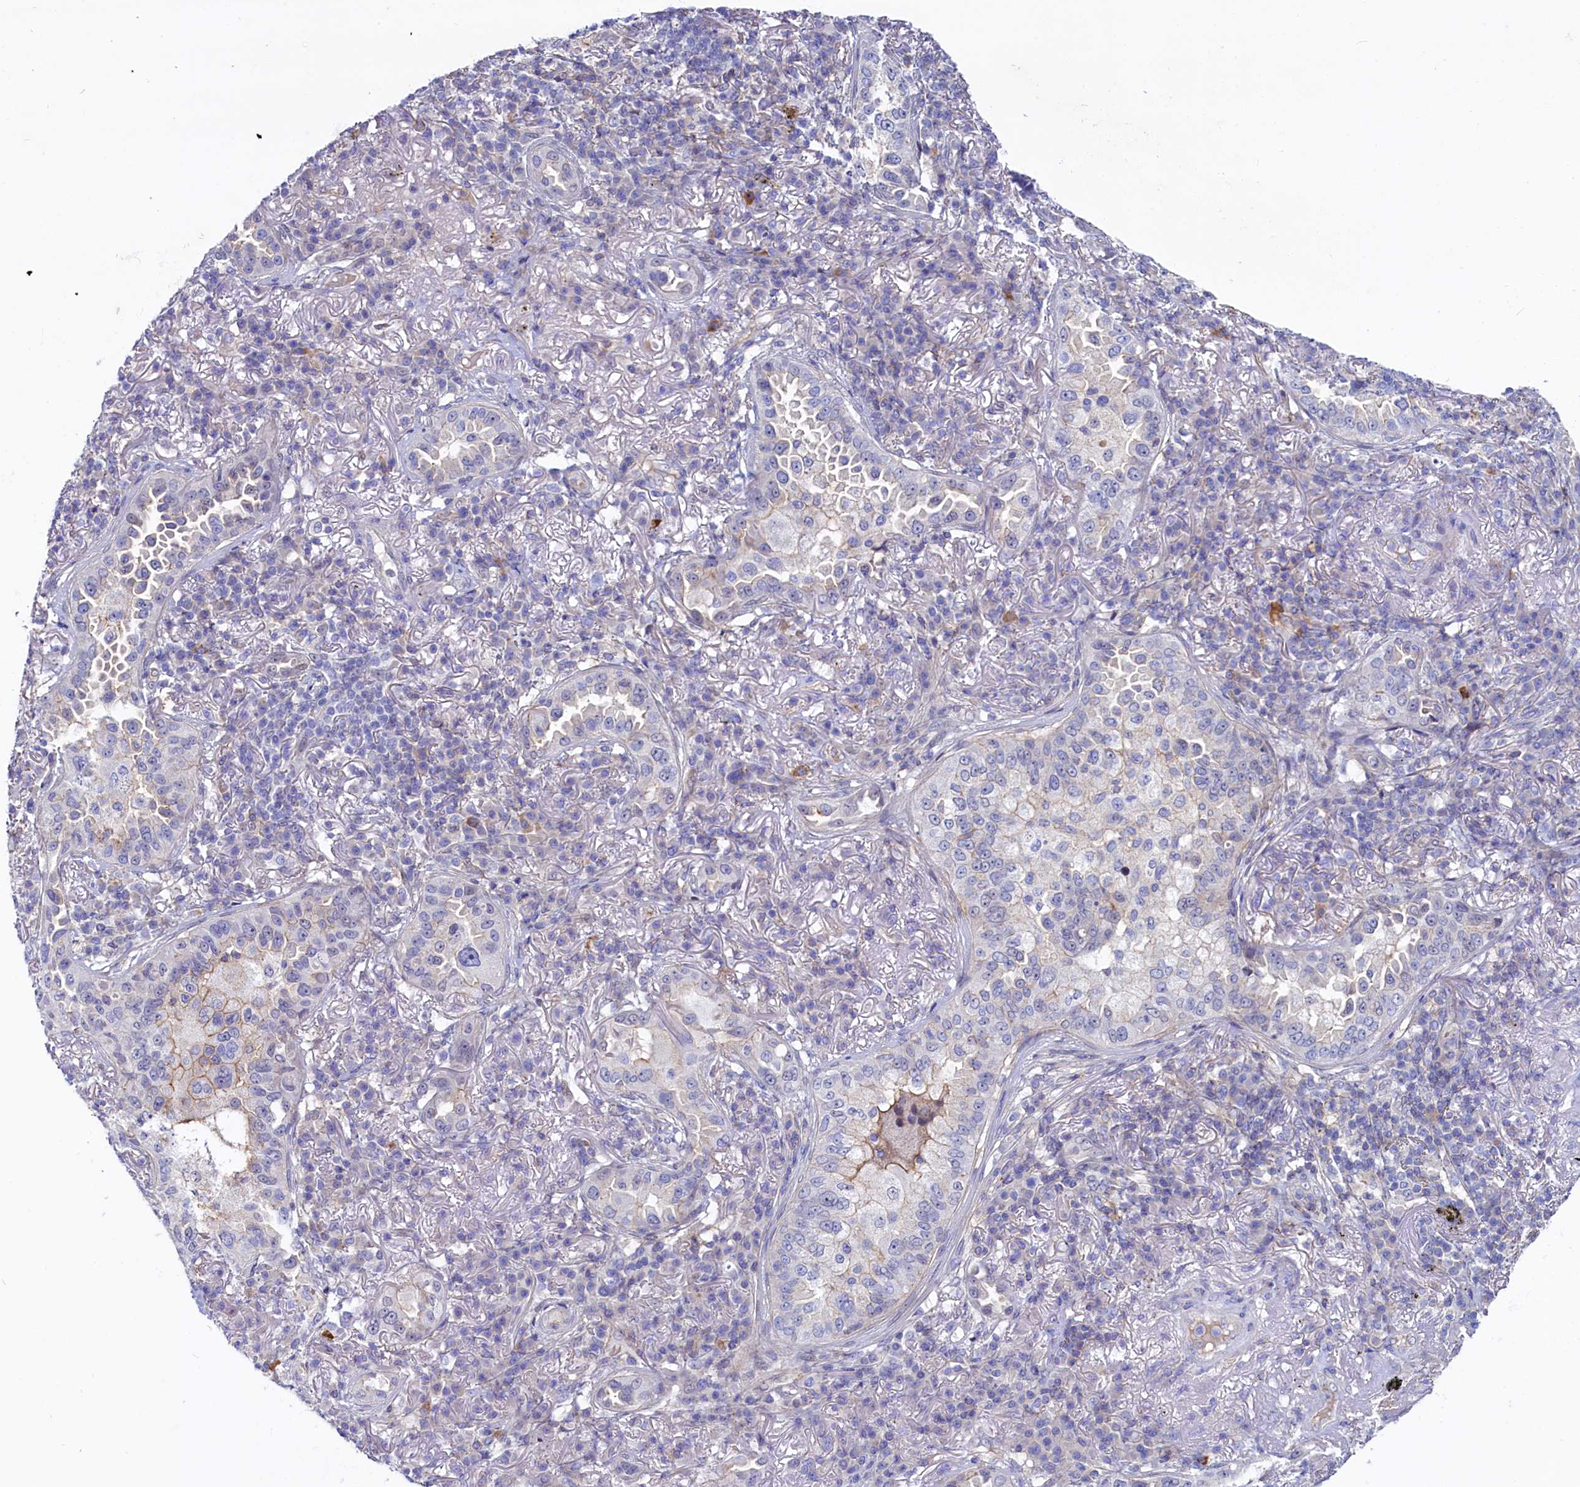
{"staining": {"intensity": "negative", "quantity": "none", "location": "none"}, "tissue": "lung cancer", "cell_type": "Tumor cells", "image_type": "cancer", "snomed": [{"axis": "morphology", "description": "Adenocarcinoma, NOS"}, {"axis": "topography", "description": "Lung"}], "caption": "There is no significant staining in tumor cells of adenocarcinoma (lung).", "gene": "ASTE1", "patient": {"sex": "female", "age": 69}}